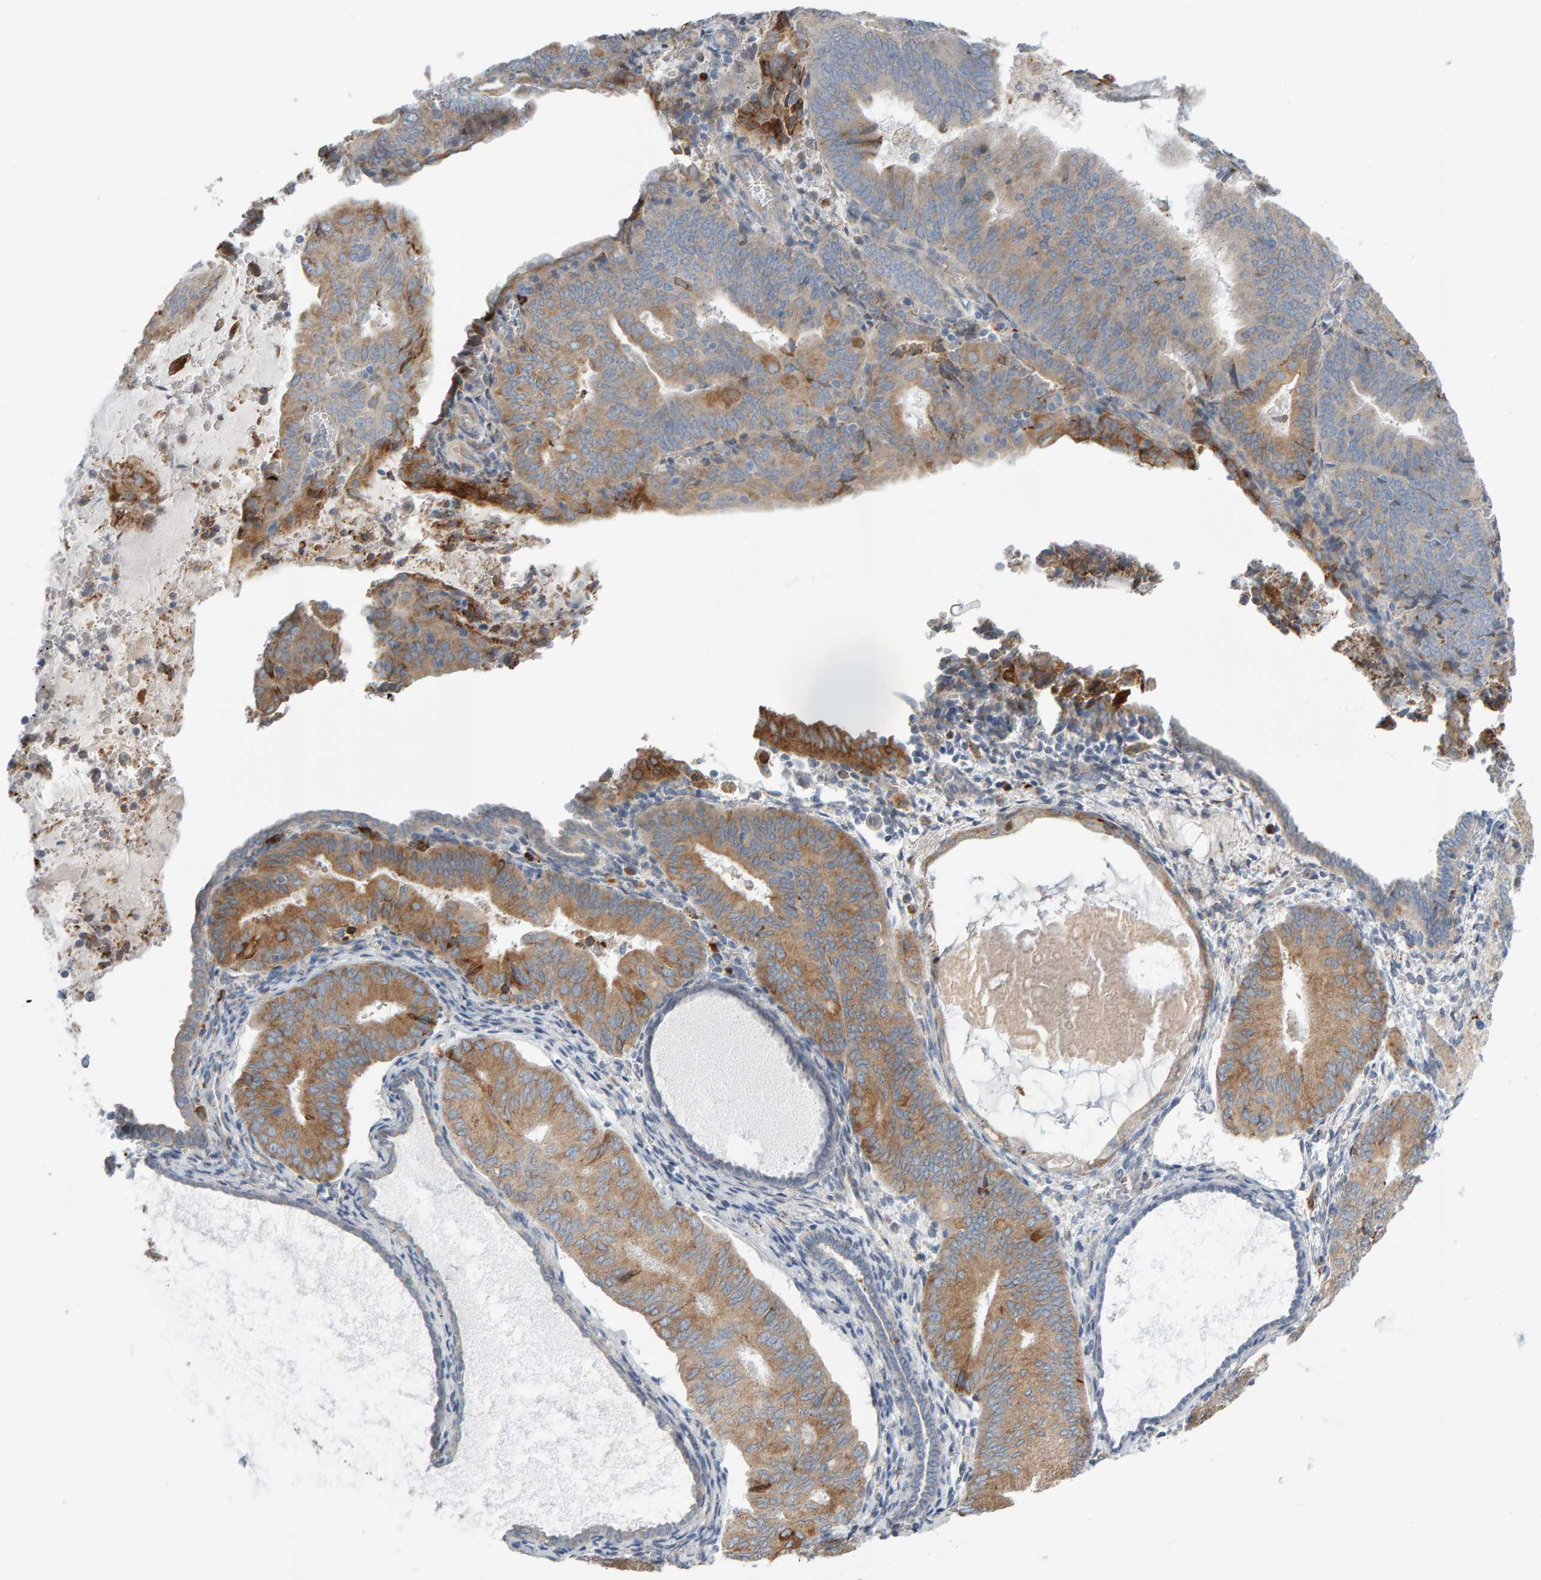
{"staining": {"intensity": "moderate", "quantity": "25%-75%", "location": "cytoplasmic/membranous"}, "tissue": "endometrial cancer", "cell_type": "Tumor cells", "image_type": "cancer", "snomed": [{"axis": "morphology", "description": "Adenocarcinoma, NOS"}, {"axis": "topography", "description": "Endometrium"}], "caption": "Endometrial adenocarcinoma was stained to show a protein in brown. There is medium levels of moderate cytoplasmic/membranous expression in about 25%-75% of tumor cells.", "gene": "ENGASE", "patient": {"sex": "female", "age": 81}}